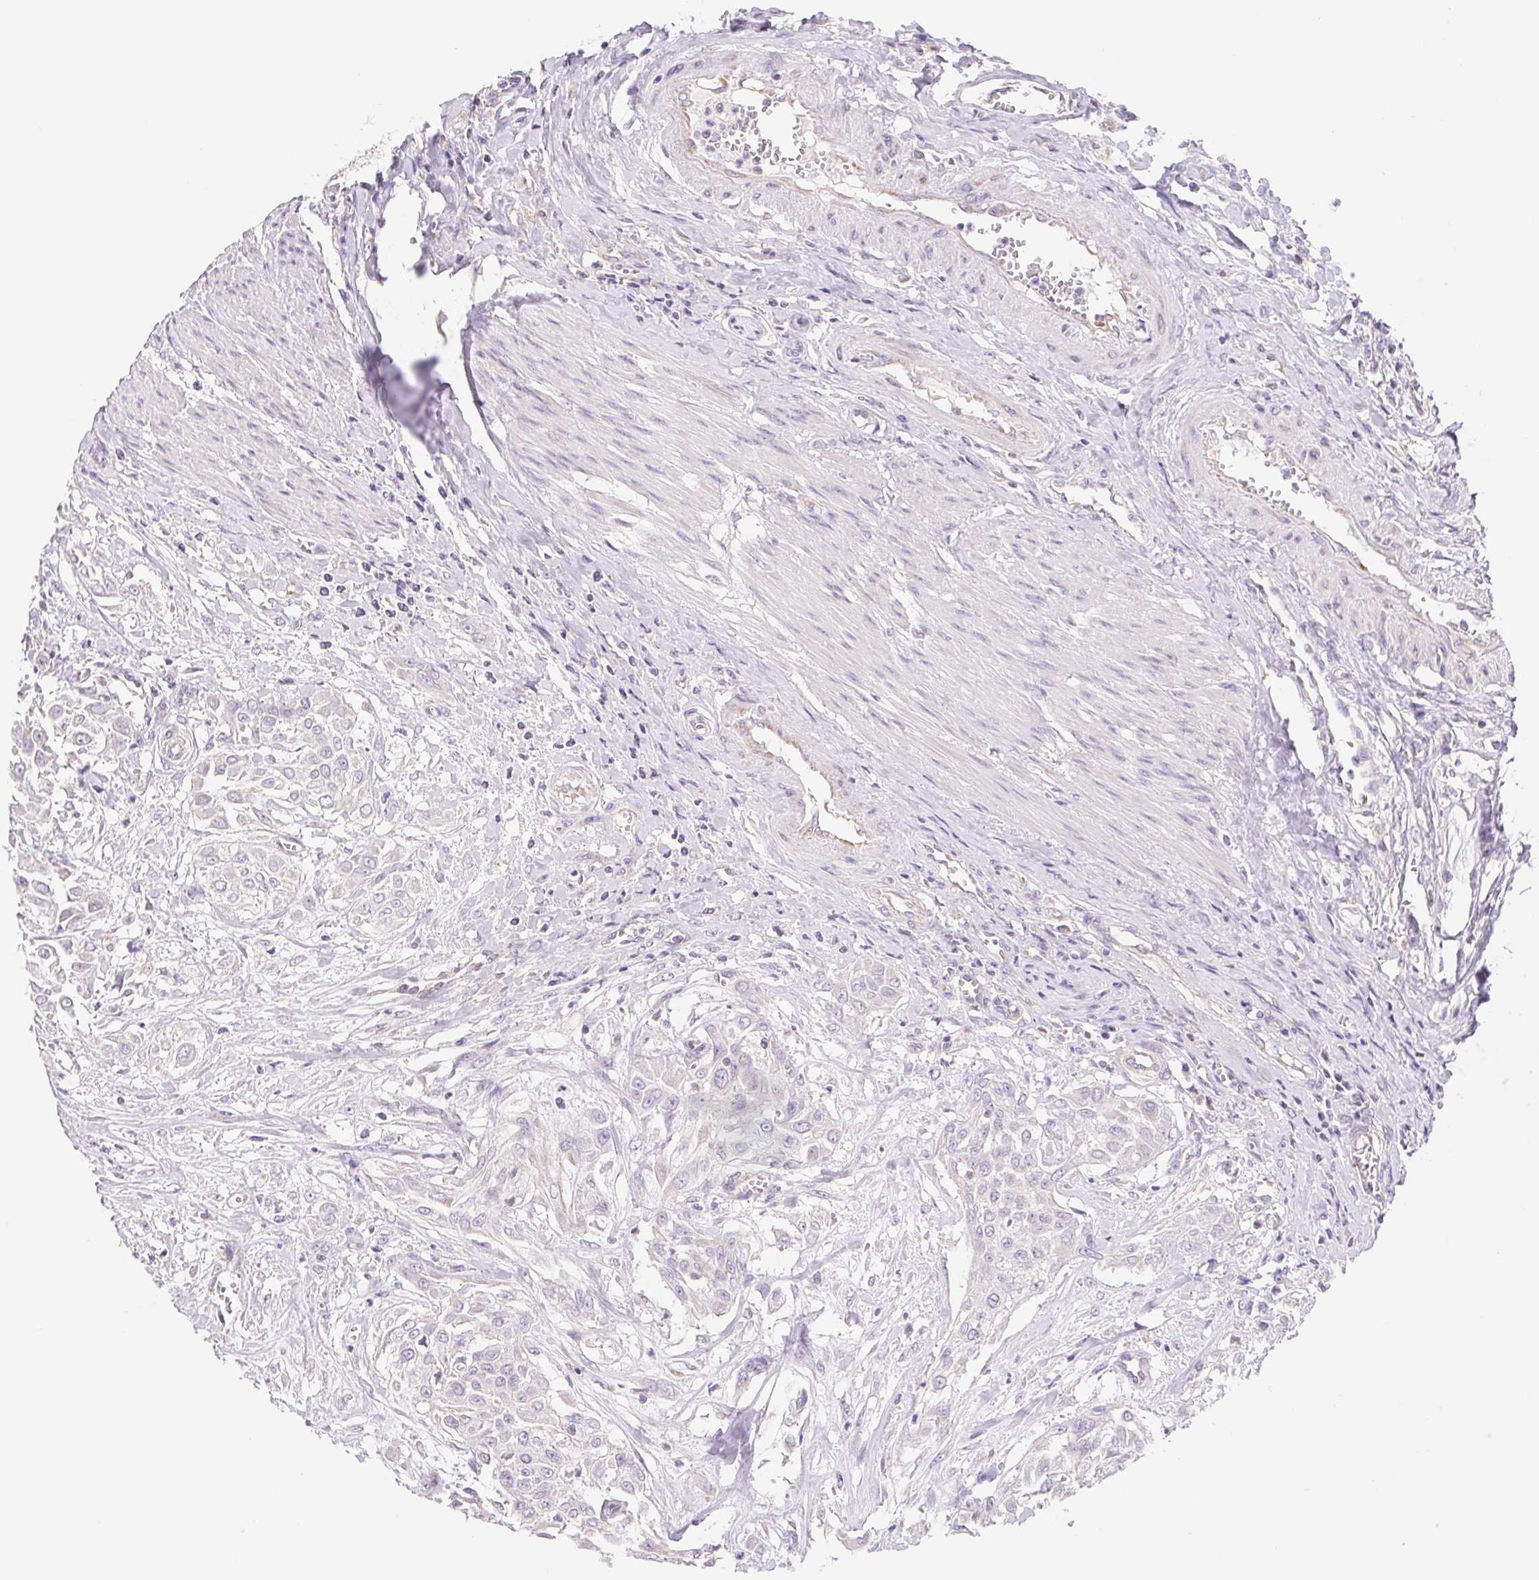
{"staining": {"intensity": "negative", "quantity": "none", "location": "none"}, "tissue": "urothelial cancer", "cell_type": "Tumor cells", "image_type": "cancer", "snomed": [{"axis": "morphology", "description": "Urothelial carcinoma, High grade"}, {"axis": "topography", "description": "Urinary bladder"}], "caption": "Tumor cells are negative for protein expression in human urothelial cancer.", "gene": "FKBP6", "patient": {"sex": "male", "age": 57}}